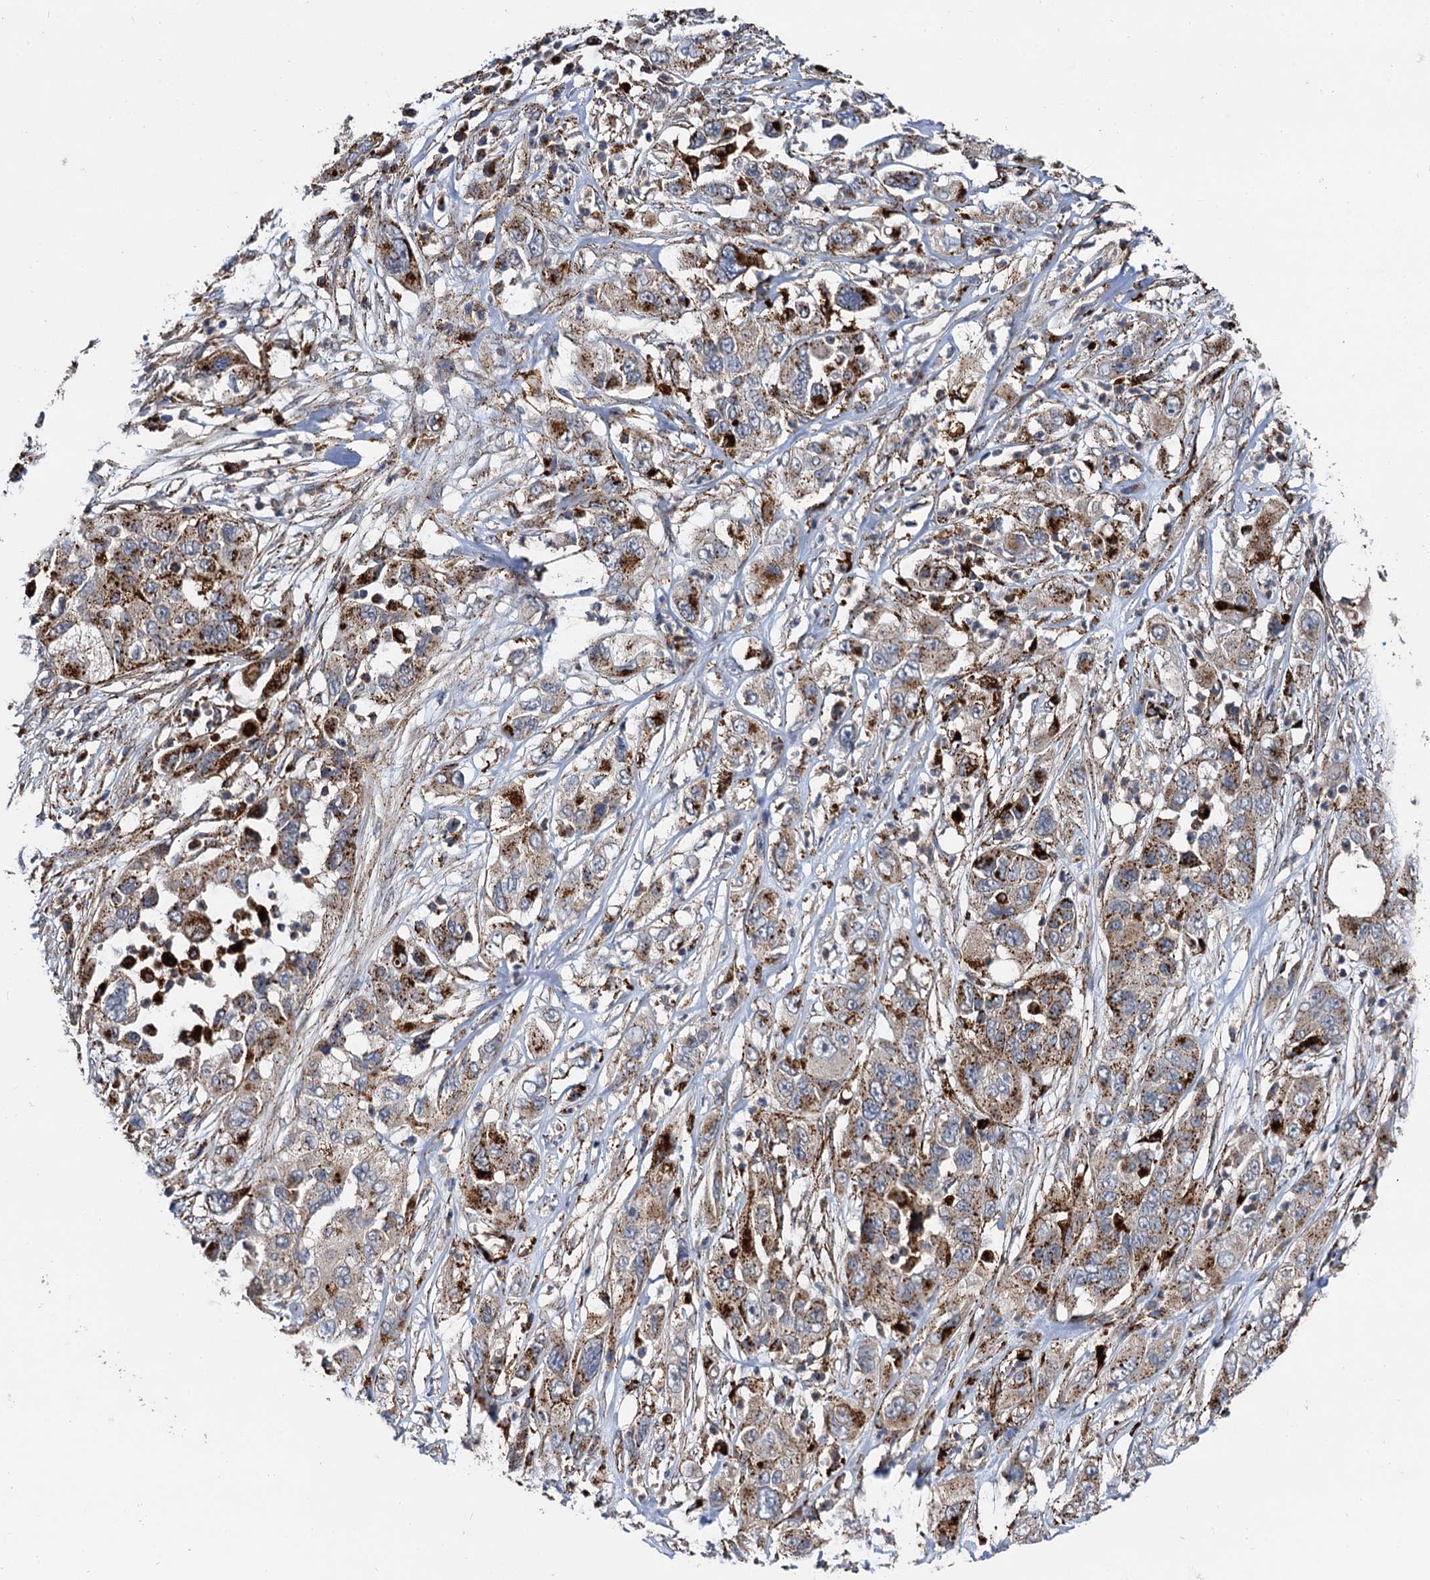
{"staining": {"intensity": "strong", "quantity": ">75%", "location": "cytoplasmic/membranous"}, "tissue": "pancreatic cancer", "cell_type": "Tumor cells", "image_type": "cancer", "snomed": [{"axis": "morphology", "description": "Adenocarcinoma, NOS"}, {"axis": "topography", "description": "Pancreas"}], "caption": "About >75% of tumor cells in human pancreatic cancer demonstrate strong cytoplasmic/membranous protein positivity as visualized by brown immunohistochemical staining.", "gene": "GBA1", "patient": {"sex": "female", "age": 78}}